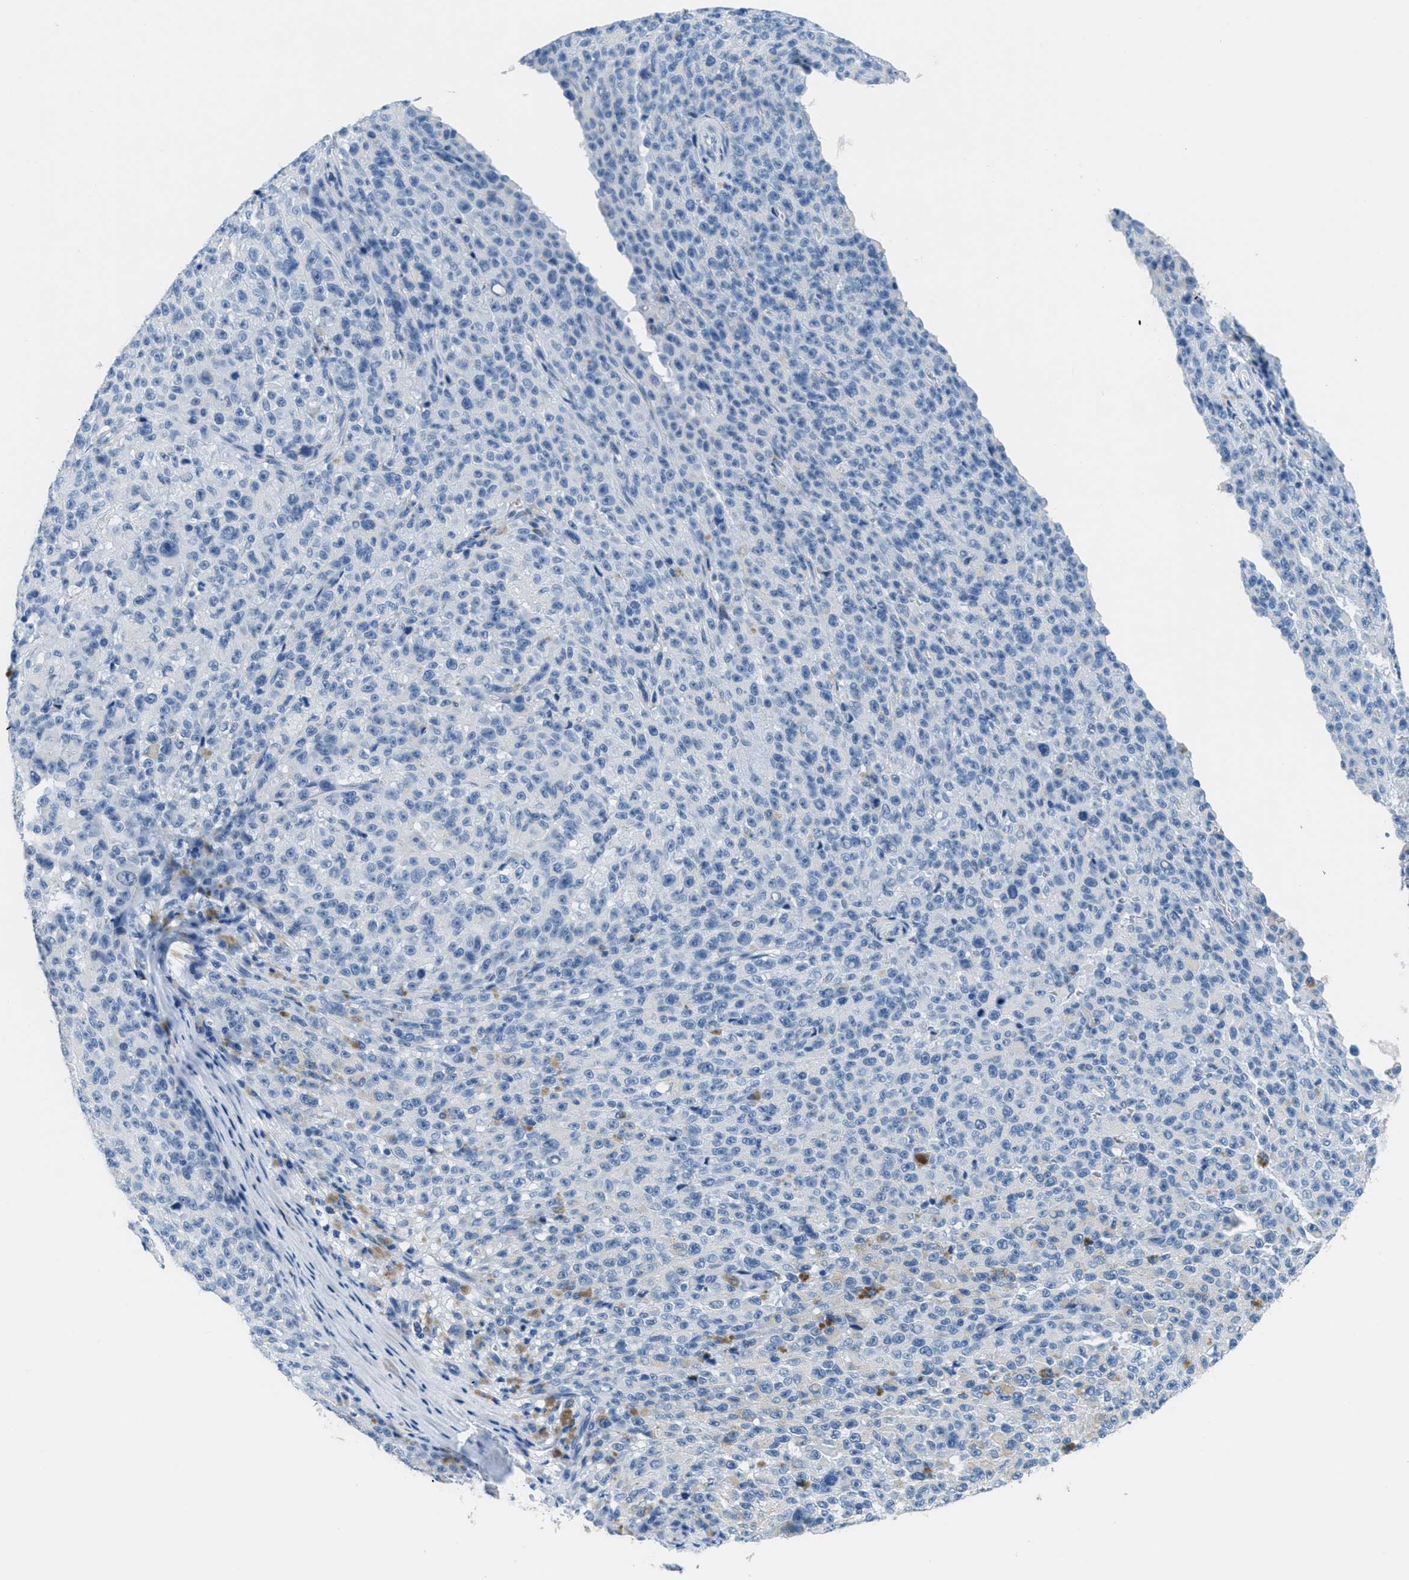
{"staining": {"intensity": "negative", "quantity": "none", "location": "none"}, "tissue": "melanoma", "cell_type": "Tumor cells", "image_type": "cancer", "snomed": [{"axis": "morphology", "description": "Malignant melanoma, NOS"}, {"axis": "topography", "description": "Skin"}], "caption": "Protein analysis of malignant melanoma demonstrates no significant staining in tumor cells. (DAB immunohistochemistry (IHC) visualized using brightfield microscopy, high magnification).", "gene": "MGARP", "patient": {"sex": "female", "age": 82}}